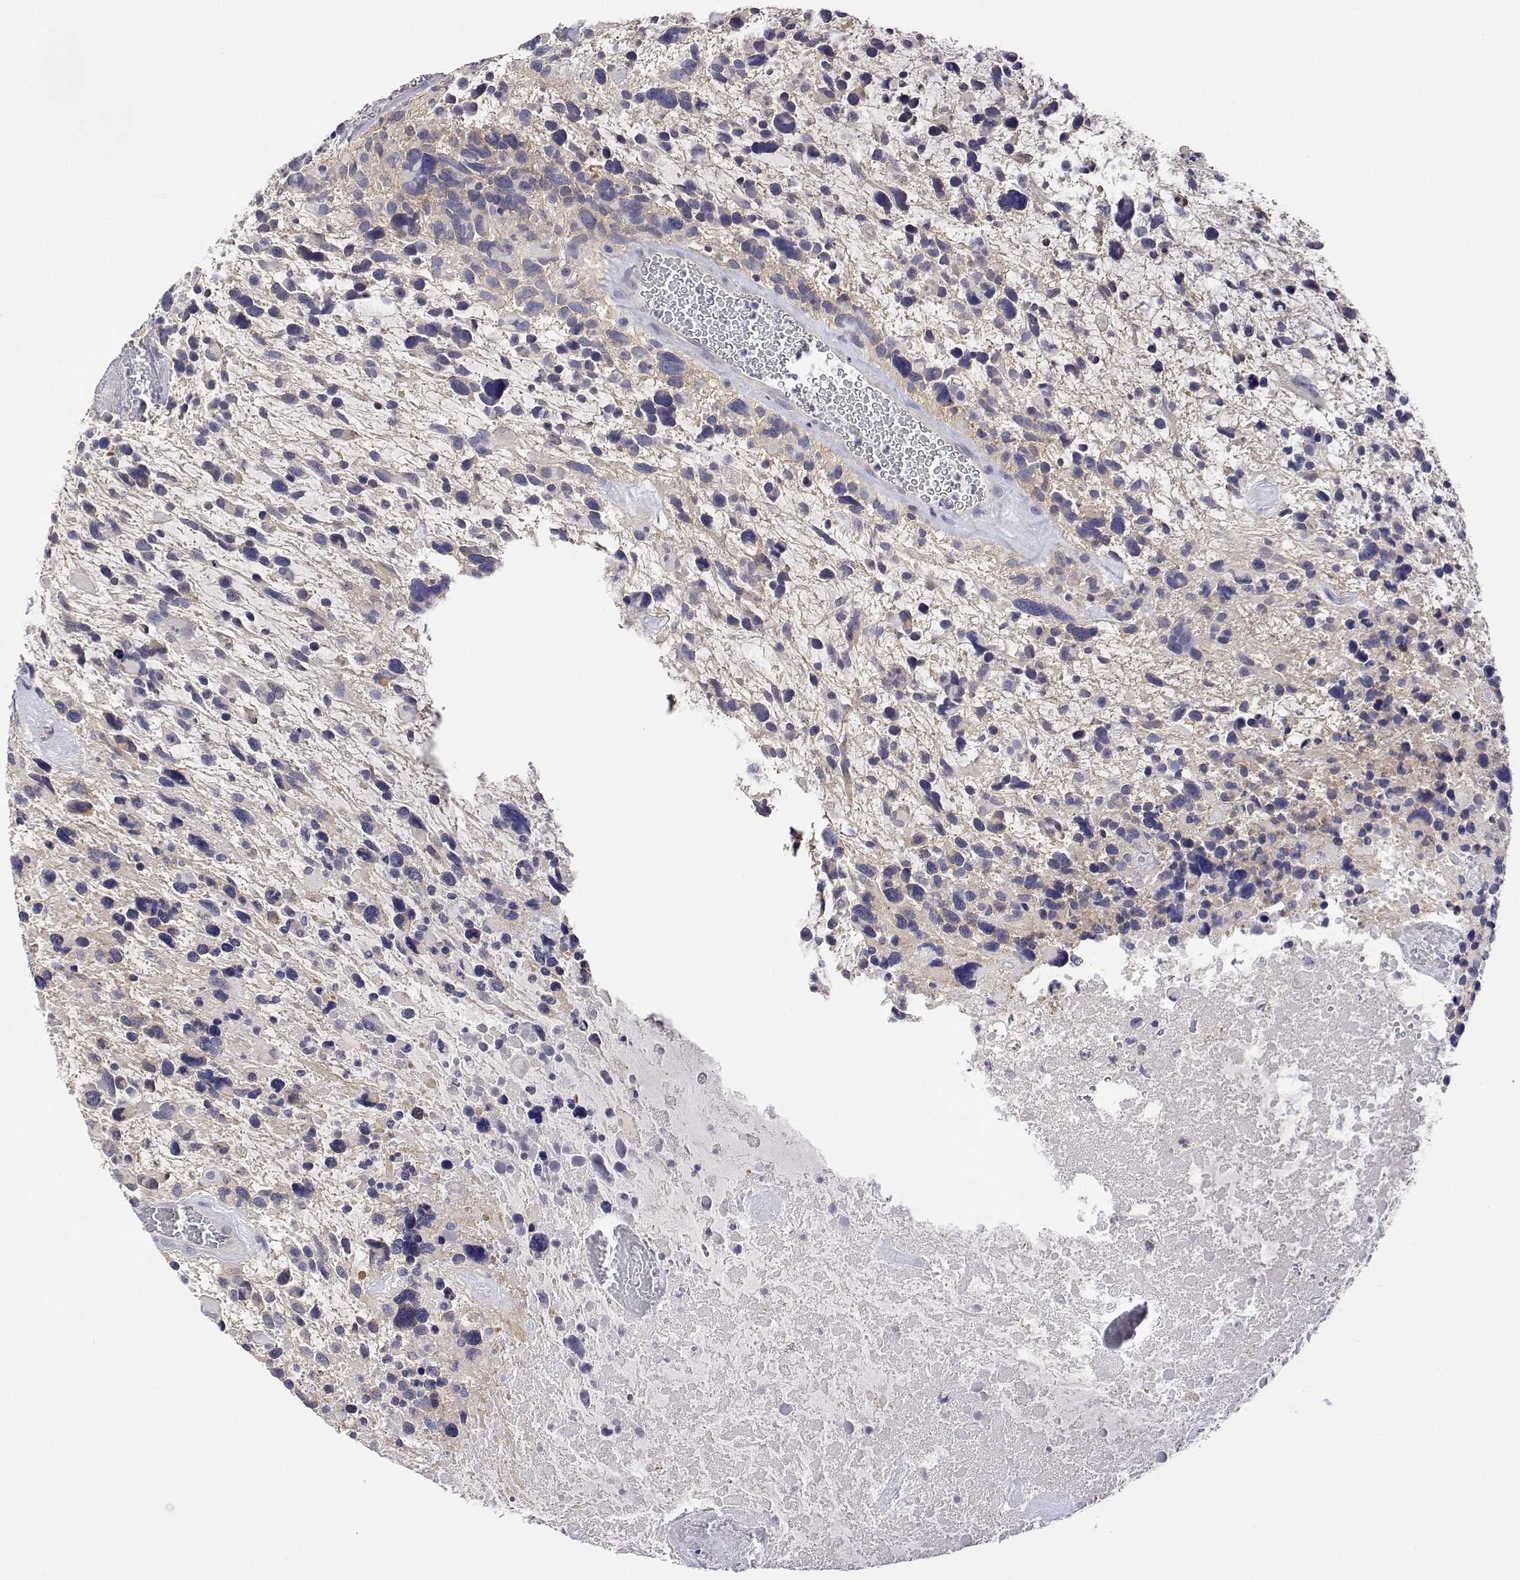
{"staining": {"intensity": "negative", "quantity": "none", "location": "none"}, "tissue": "glioma", "cell_type": "Tumor cells", "image_type": "cancer", "snomed": [{"axis": "morphology", "description": "Glioma, malignant, High grade"}, {"axis": "topography", "description": "Brain"}], "caption": "High magnification brightfield microscopy of malignant glioma (high-grade) stained with DAB (3,3'-diaminobenzidine) (brown) and counterstained with hematoxylin (blue): tumor cells show no significant positivity. Nuclei are stained in blue.", "gene": "PLCB1", "patient": {"sex": "male", "age": 49}}